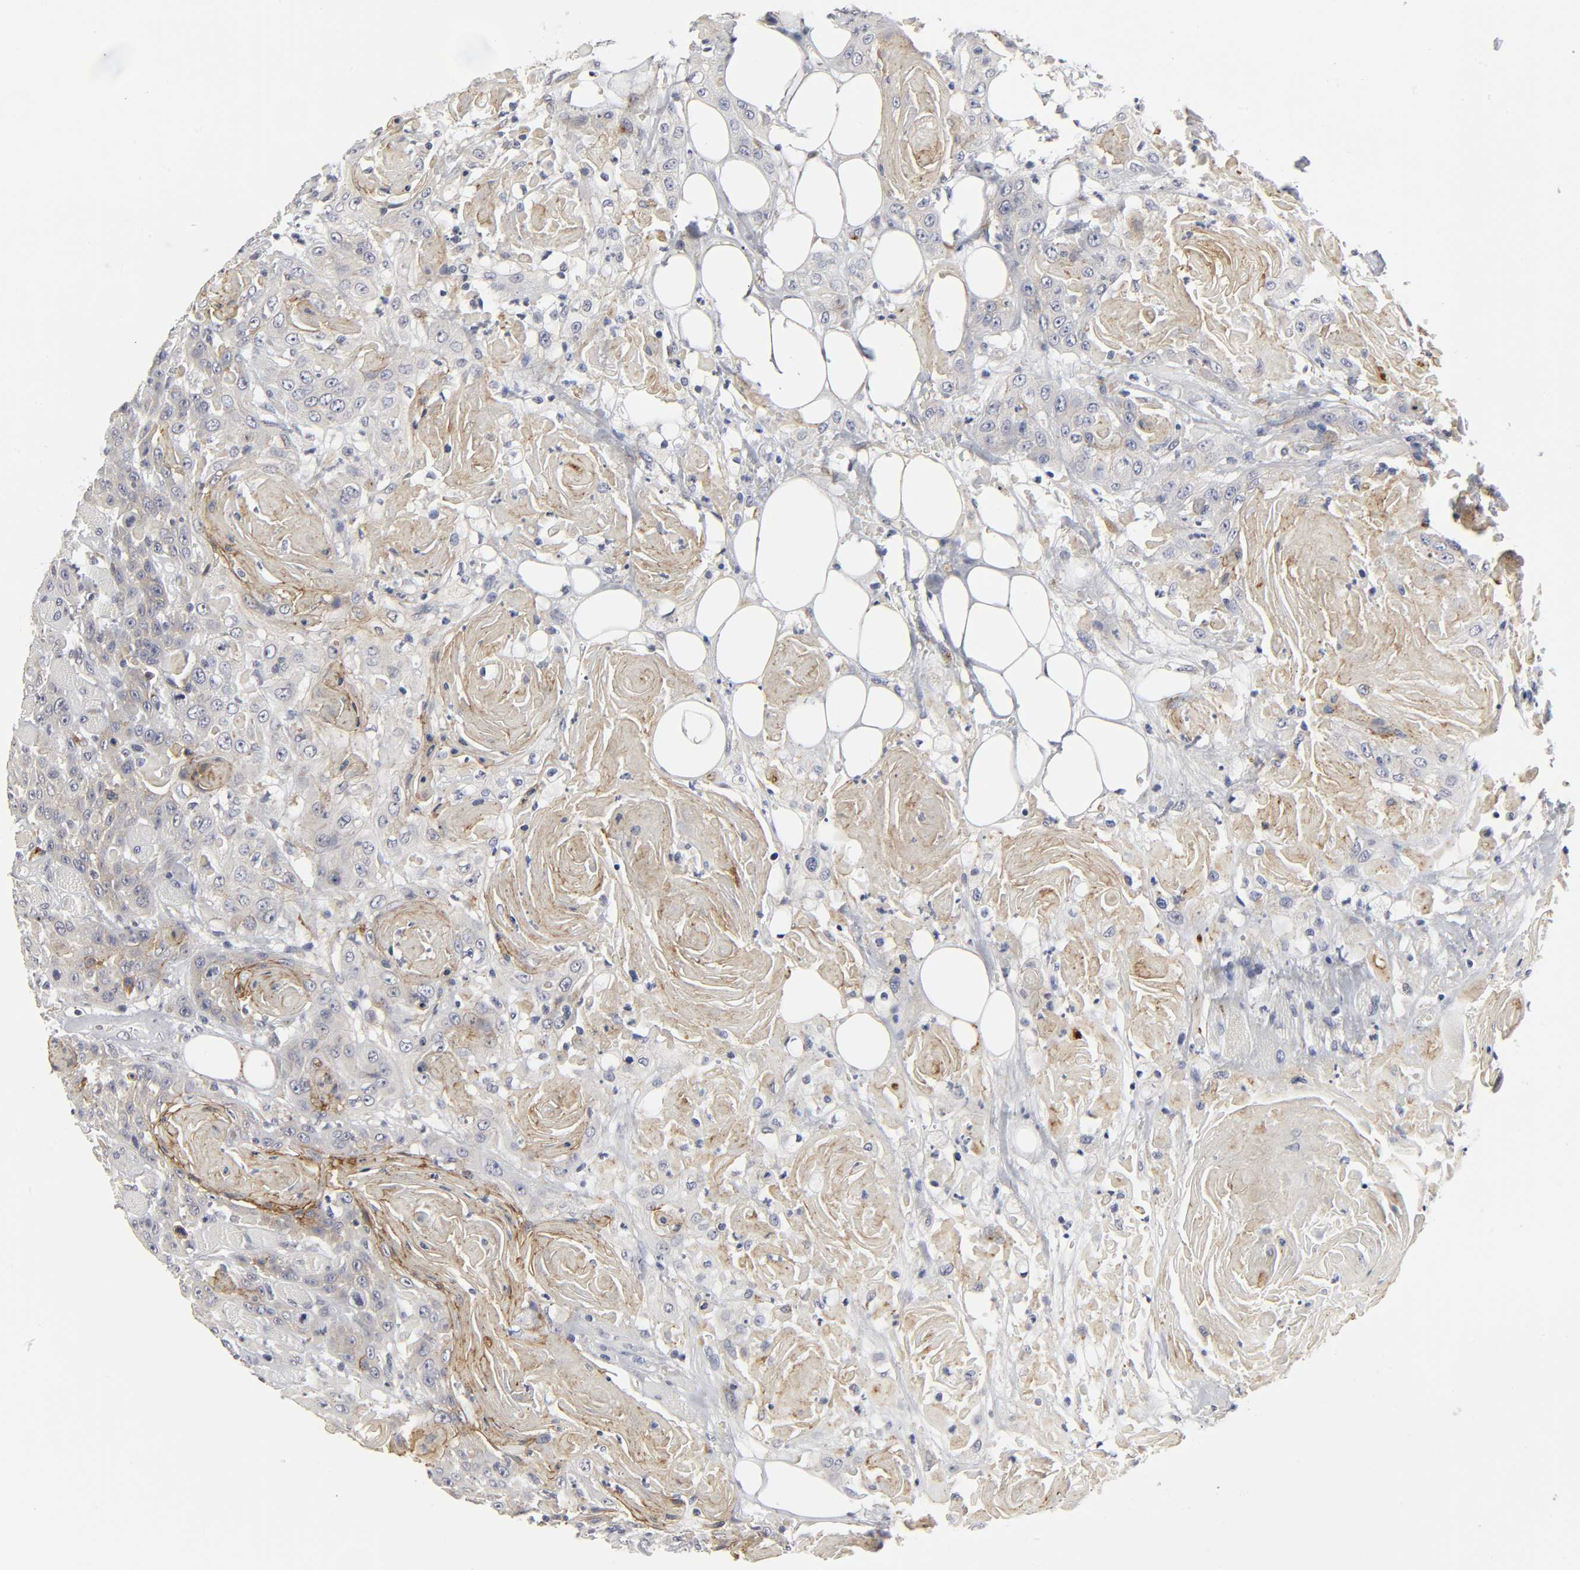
{"staining": {"intensity": "weak", "quantity": "25%-75%", "location": "cytoplasmic/membranous"}, "tissue": "head and neck cancer", "cell_type": "Tumor cells", "image_type": "cancer", "snomed": [{"axis": "morphology", "description": "Squamous cell carcinoma, NOS"}, {"axis": "topography", "description": "Head-Neck"}], "caption": "Protein staining of head and neck cancer tissue displays weak cytoplasmic/membranous staining in approximately 25%-75% of tumor cells.", "gene": "LRP1", "patient": {"sex": "female", "age": 84}}